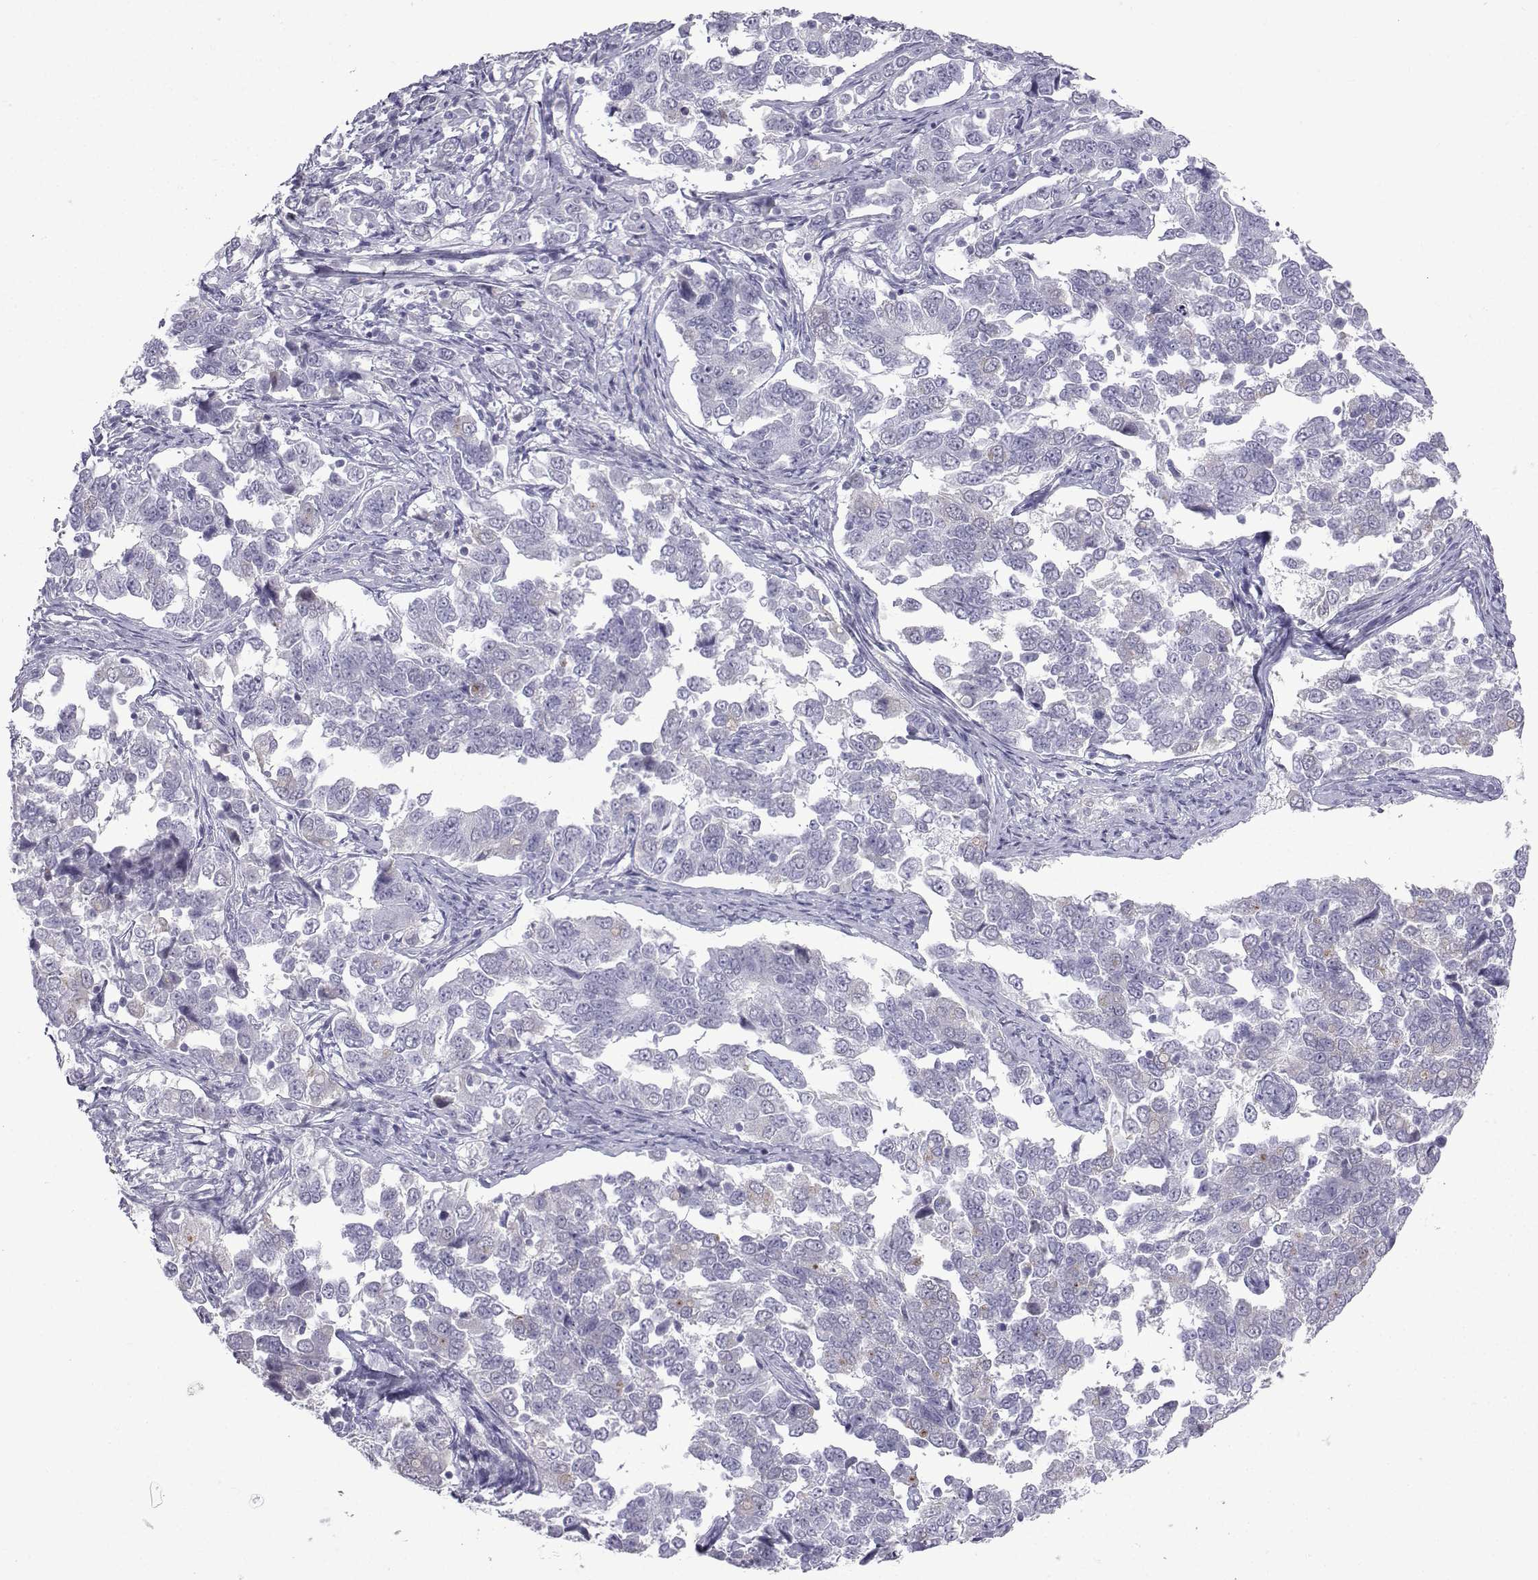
{"staining": {"intensity": "negative", "quantity": "none", "location": "none"}, "tissue": "endometrial cancer", "cell_type": "Tumor cells", "image_type": "cancer", "snomed": [{"axis": "morphology", "description": "Adenocarcinoma, NOS"}, {"axis": "topography", "description": "Endometrium"}], "caption": "A high-resolution photomicrograph shows immunohistochemistry staining of endometrial adenocarcinoma, which demonstrates no significant staining in tumor cells.", "gene": "CFAP53", "patient": {"sex": "female", "age": 43}}